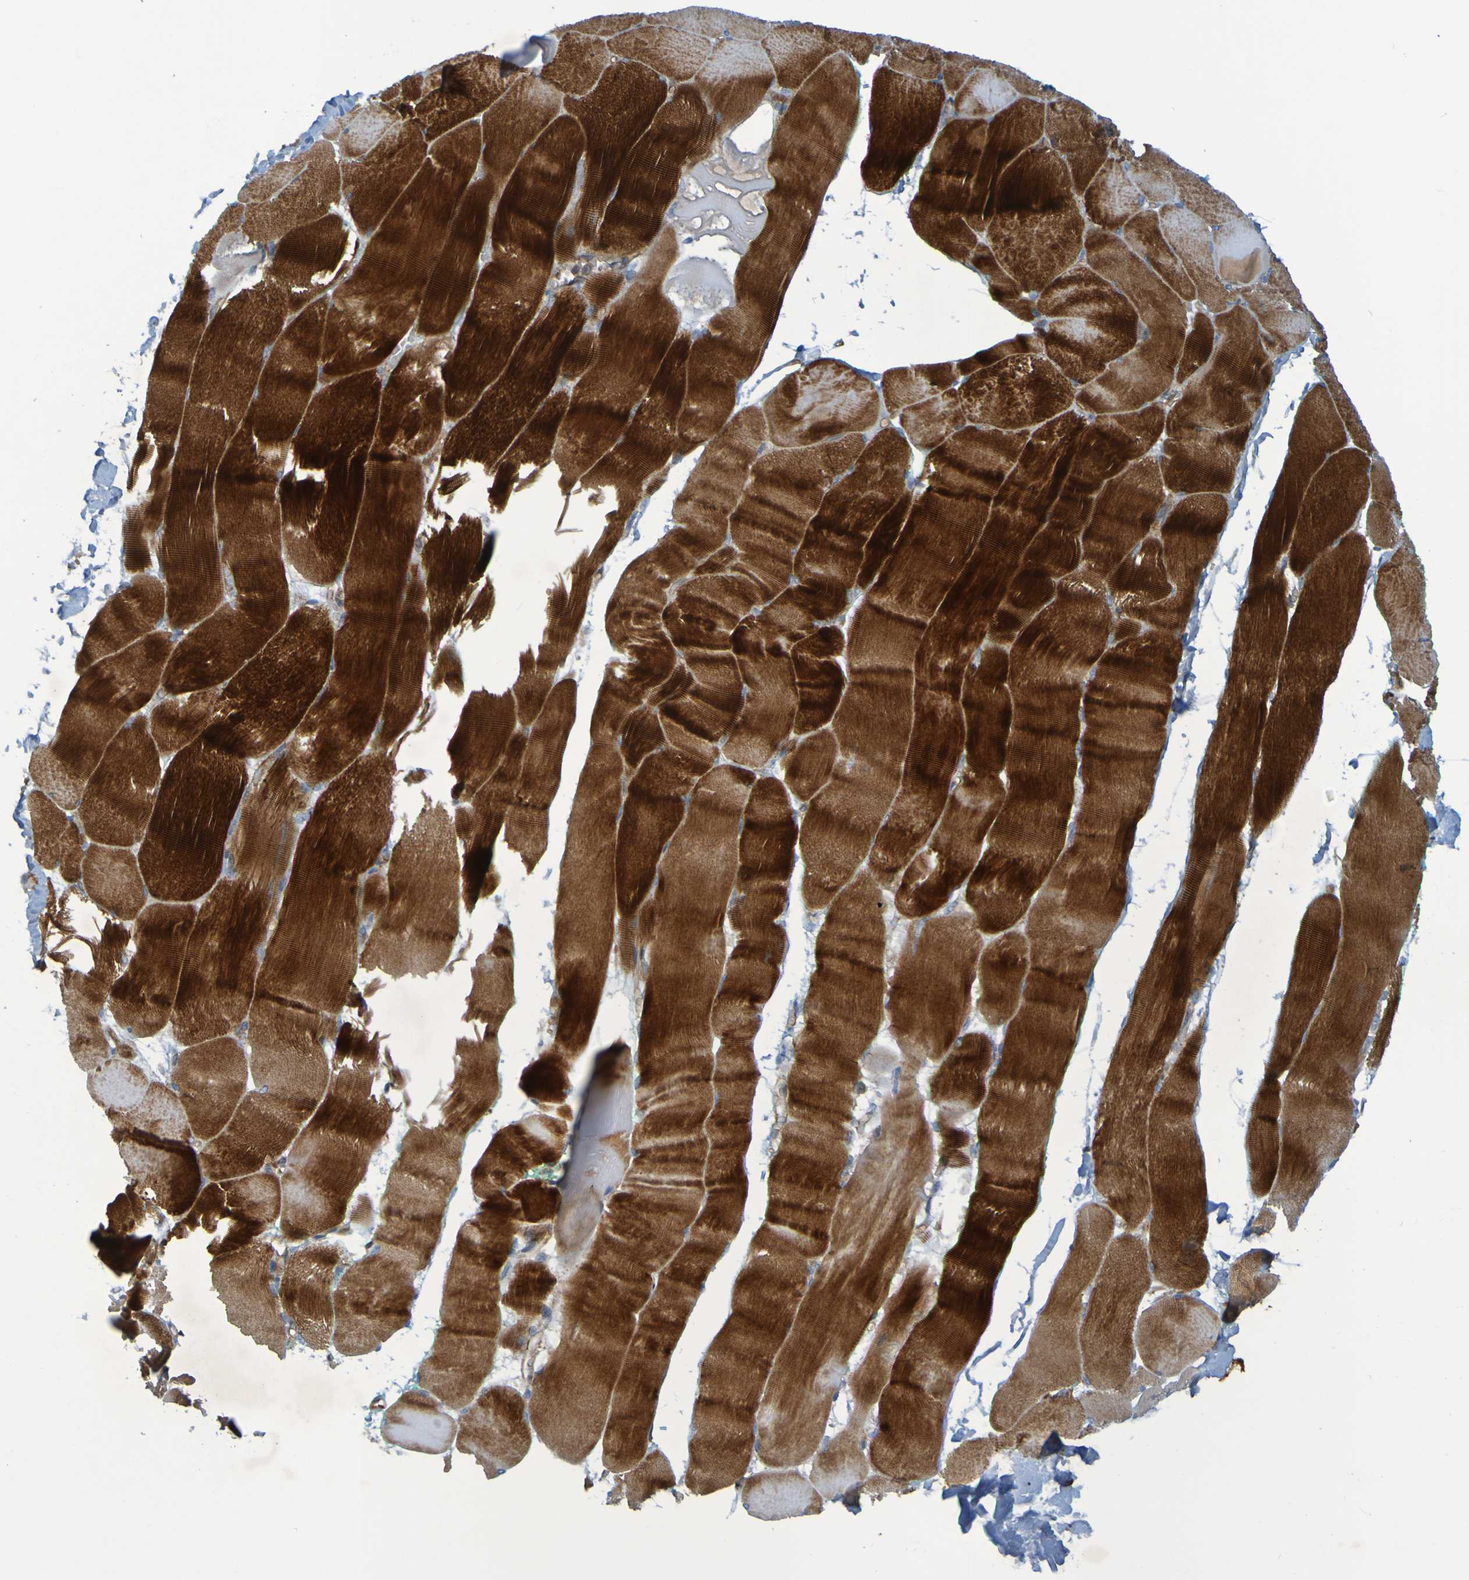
{"staining": {"intensity": "strong", "quantity": ">75%", "location": "cytoplasmic/membranous"}, "tissue": "skeletal muscle", "cell_type": "Myocytes", "image_type": "normal", "snomed": [{"axis": "morphology", "description": "Normal tissue, NOS"}, {"axis": "morphology", "description": "Squamous cell carcinoma, NOS"}, {"axis": "topography", "description": "Skeletal muscle"}], "caption": "This image displays normal skeletal muscle stained with IHC to label a protein in brown. The cytoplasmic/membranous of myocytes show strong positivity for the protein. Nuclei are counter-stained blue.", "gene": "DNAJC4", "patient": {"sex": "male", "age": 51}}